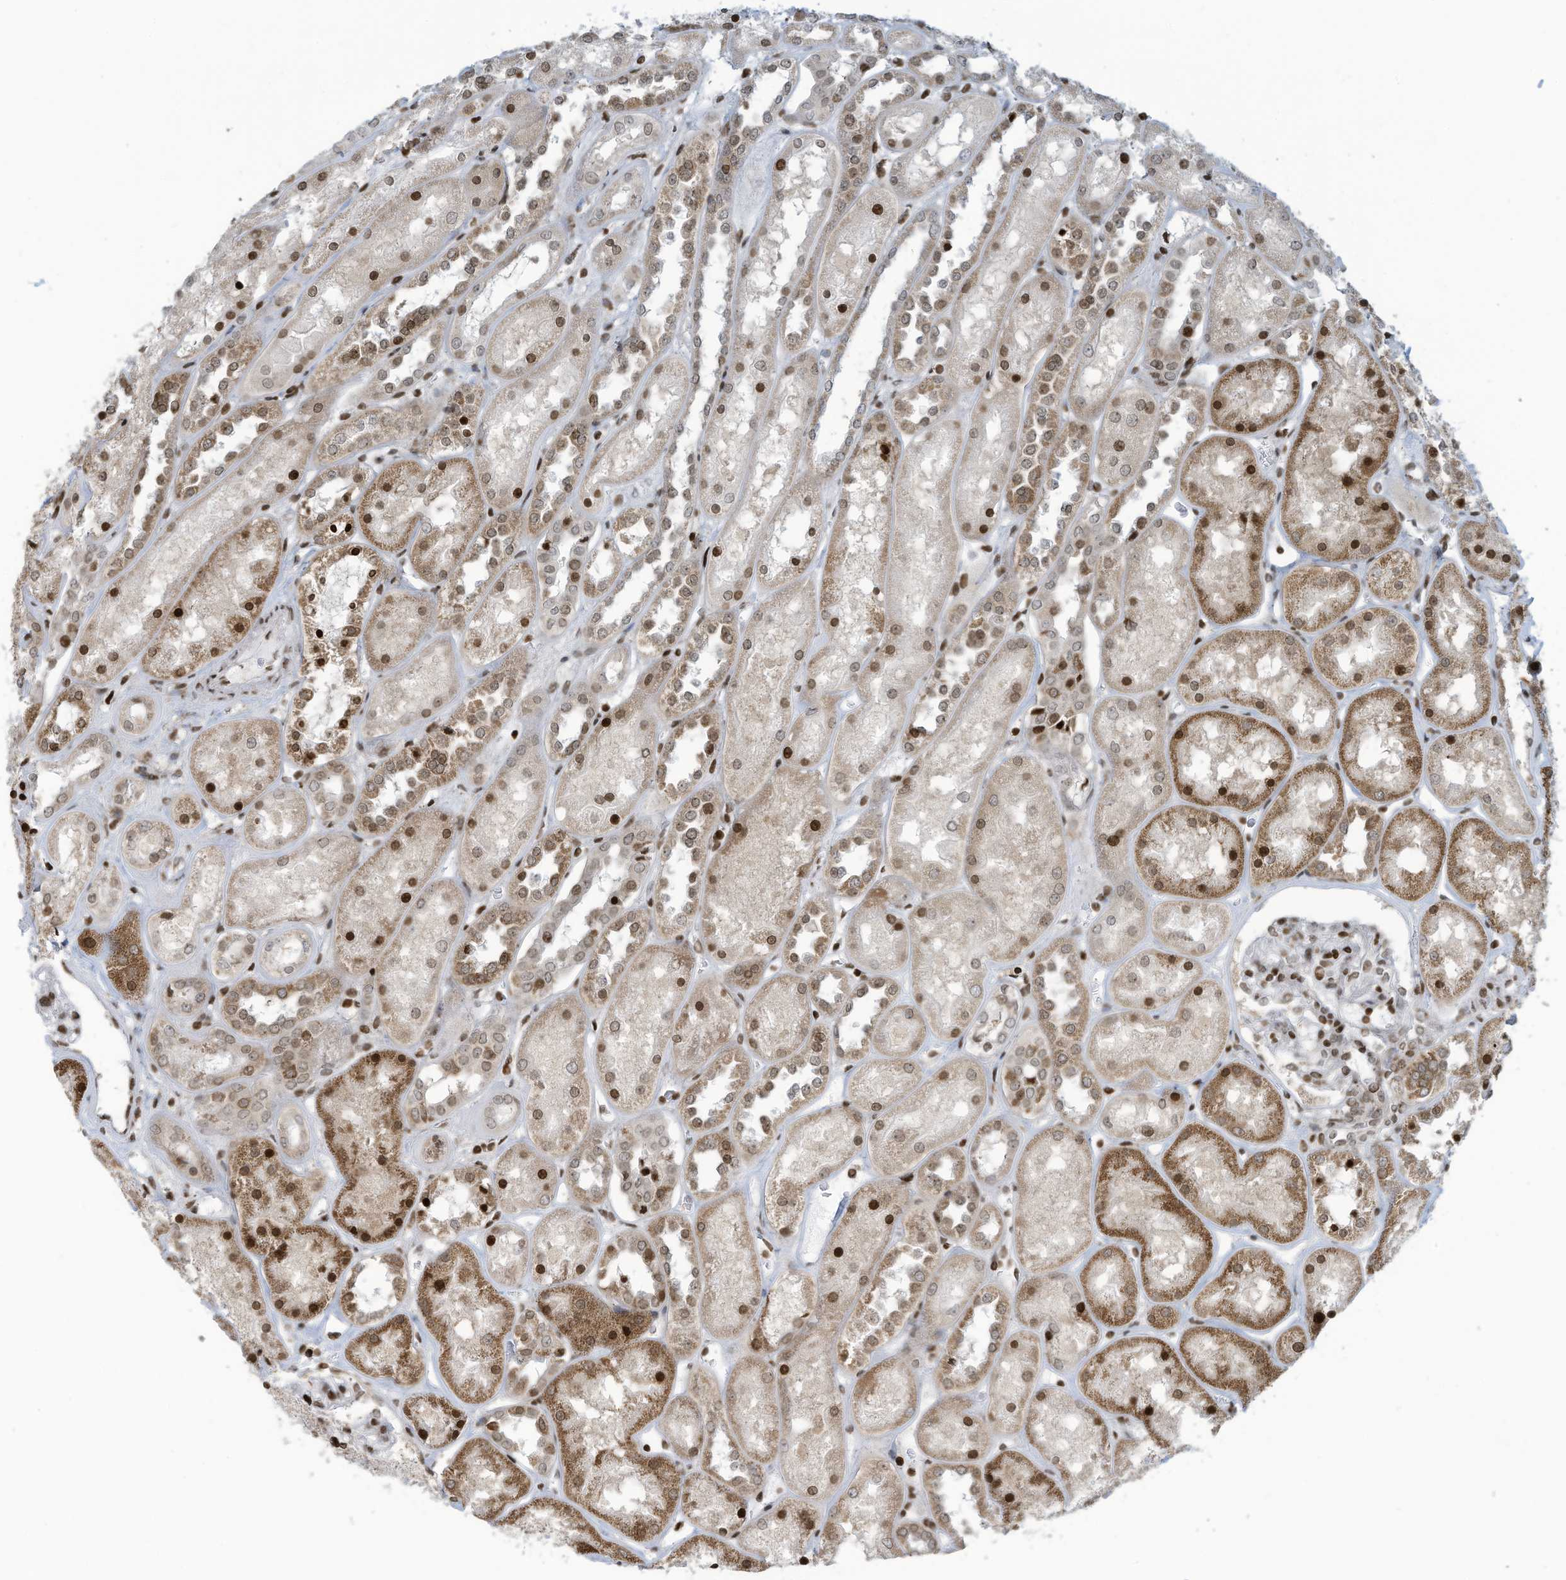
{"staining": {"intensity": "moderate", "quantity": "25%-75%", "location": "nuclear"}, "tissue": "kidney", "cell_type": "Cells in glomeruli", "image_type": "normal", "snomed": [{"axis": "morphology", "description": "Normal tissue, NOS"}, {"axis": "topography", "description": "Kidney"}], "caption": "High-power microscopy captured an IHC micrograph of normal kidney, revealing moderate nuclear staining in approximately 25%-75% of cells in glomeruli. Using DAB (3,3'-diaminobenzidine) (brown) and hematoxylin (blue) stains, captured at high magnification using brightfield microscopy.", "gene": "ADI1", "patient": {"sex": "male", "age": 70}}